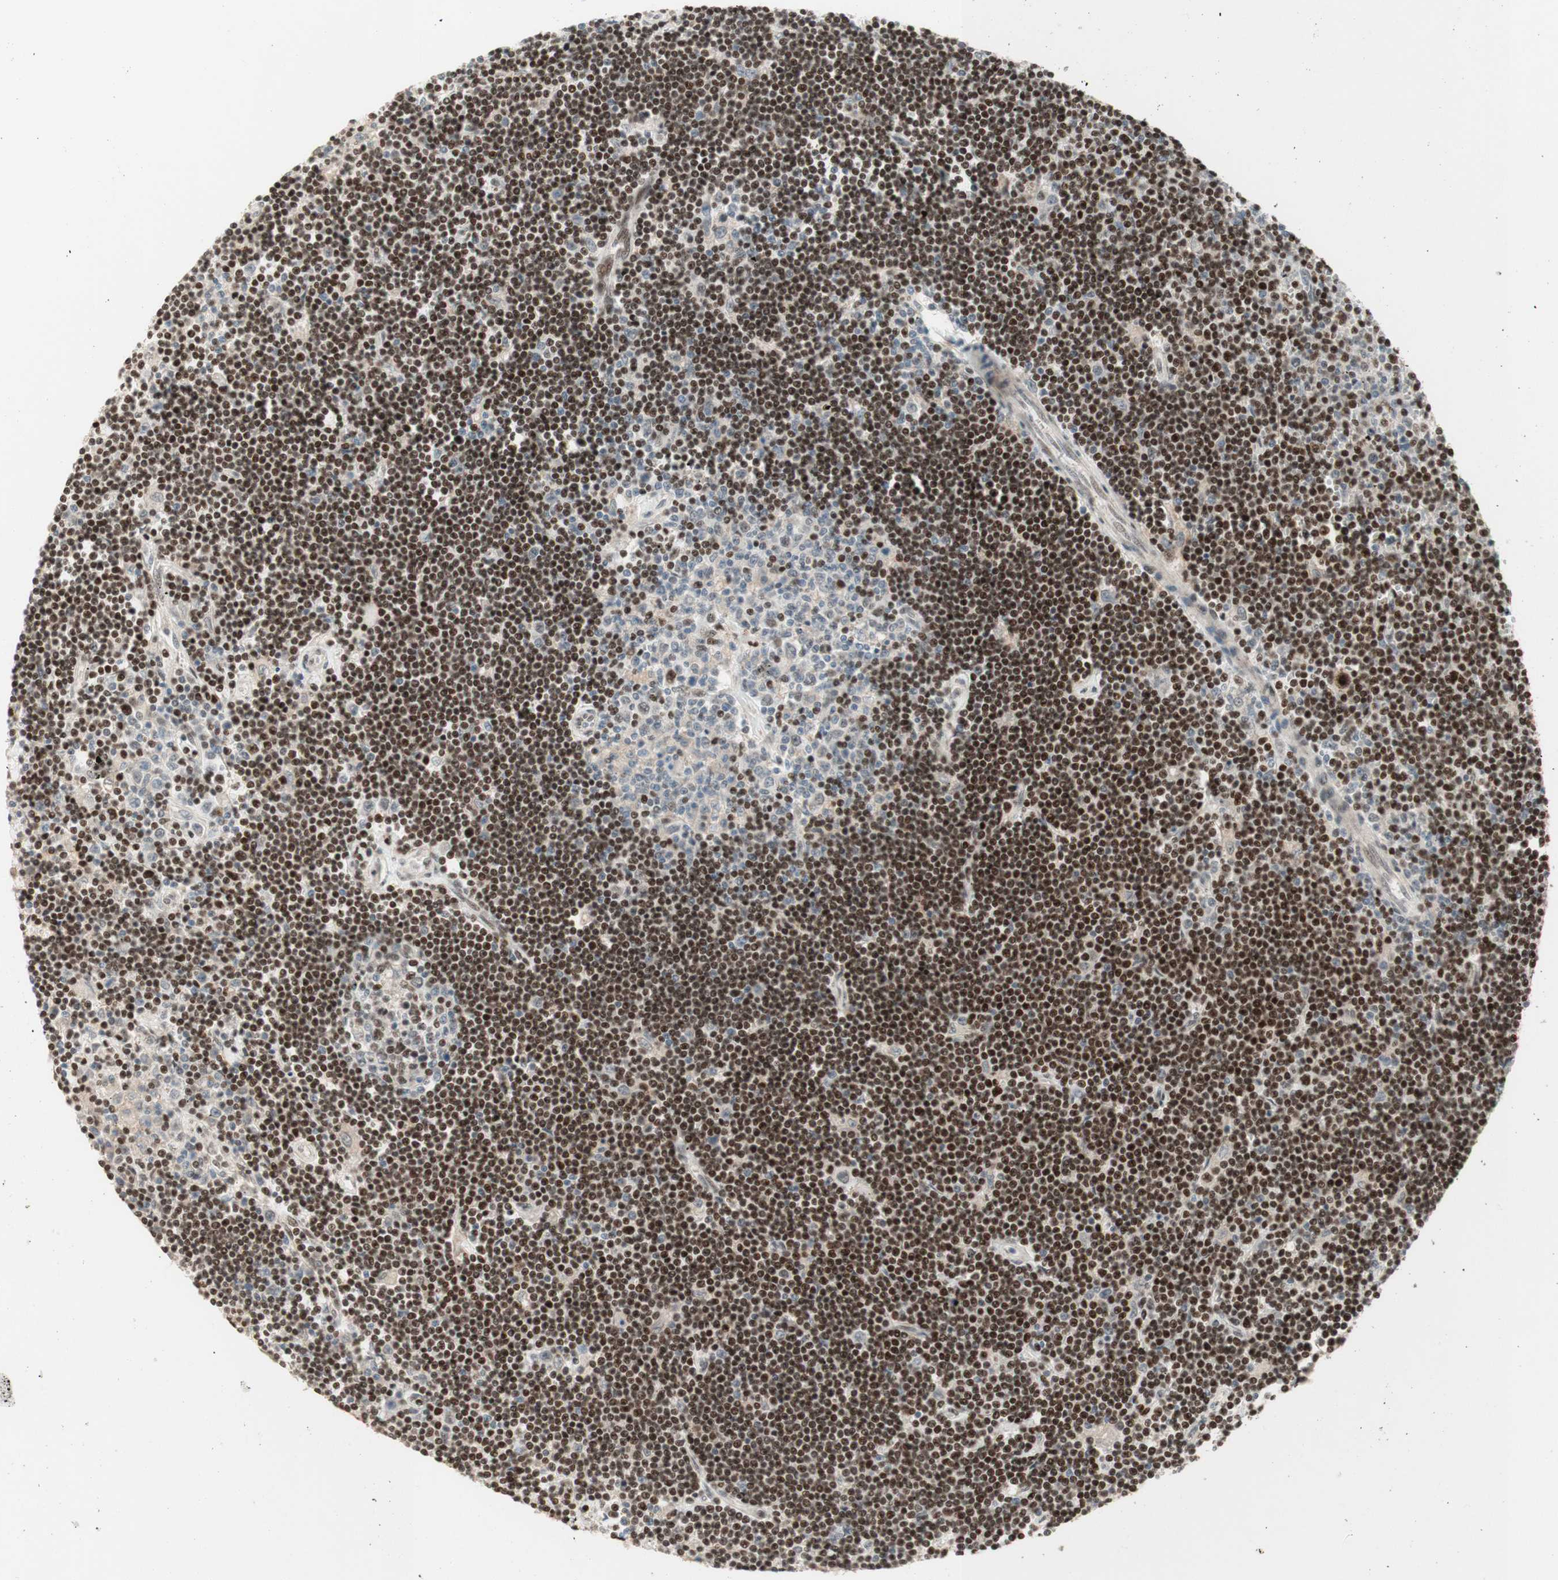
{"staining": {"intensity": "moderate", "quantity": ">75%", "location": "nuclear"}, "tissue": "lymphoma", "cell_type": "Tumor cells", "image_type": "cancer", "snomed": [{"axis": "morphology", "description": "Malignant lymphoma, non-Hodgkin's type, Low grade"}, {"axis": "topography", "description": "Spleen"}], "caption": "Immunohistochemistry micrograph of neoplastic tissue: malignant lymphoma, non-Hodgkin's type (low-grade) stained using immunohistochemistry (IHC) reveals medium levels of moderate protein expression localized specifically in the nuclear of tumor cells, appearing as a nuclear brown color.", "gene": "FOXP1", "patient": {"sex": "male", "age": 76}}